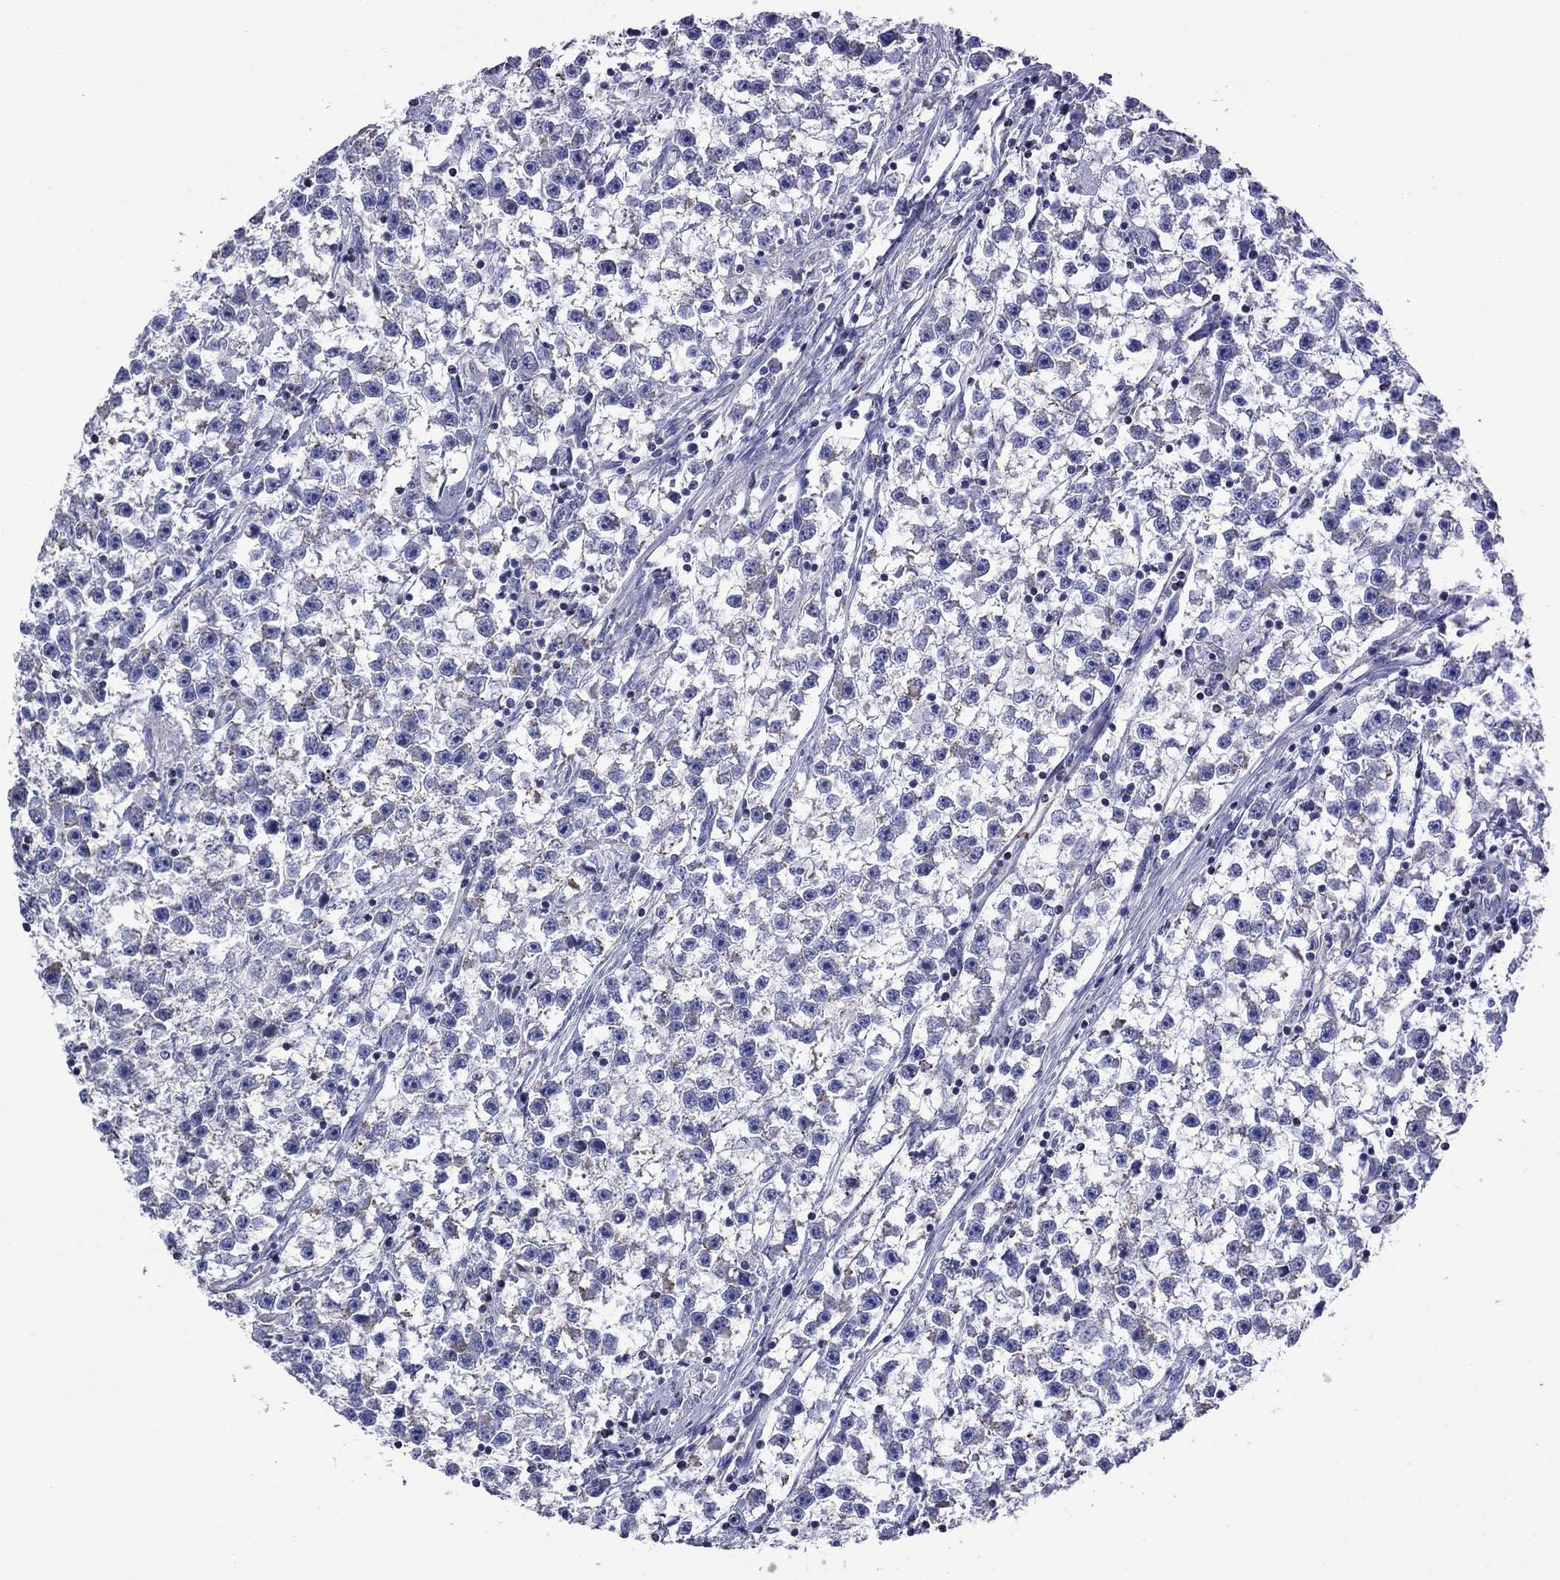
{"staining": {"intensity": "negative", "quantity": "none", "location": "none"}, "tissue": "testis cancer", "cell_type": "Tumor cells", "image_type": "cancer", "snomed": [{"axis": "morphology", "description": "Seminoma, NOS"}, {"axis": "topography", "description": "Testis"}], "caption": "Tumor cells are negative for protein expression in human testis seminoma. (Stains: DAB (3,3'-diaminobenzidine) IHC with hematoxylin counter stain, Microscopy: brightfield microscopy at high magnification).", "gene": "NDUFA4L2", "patient": {"sex": "male", "age": 59}}